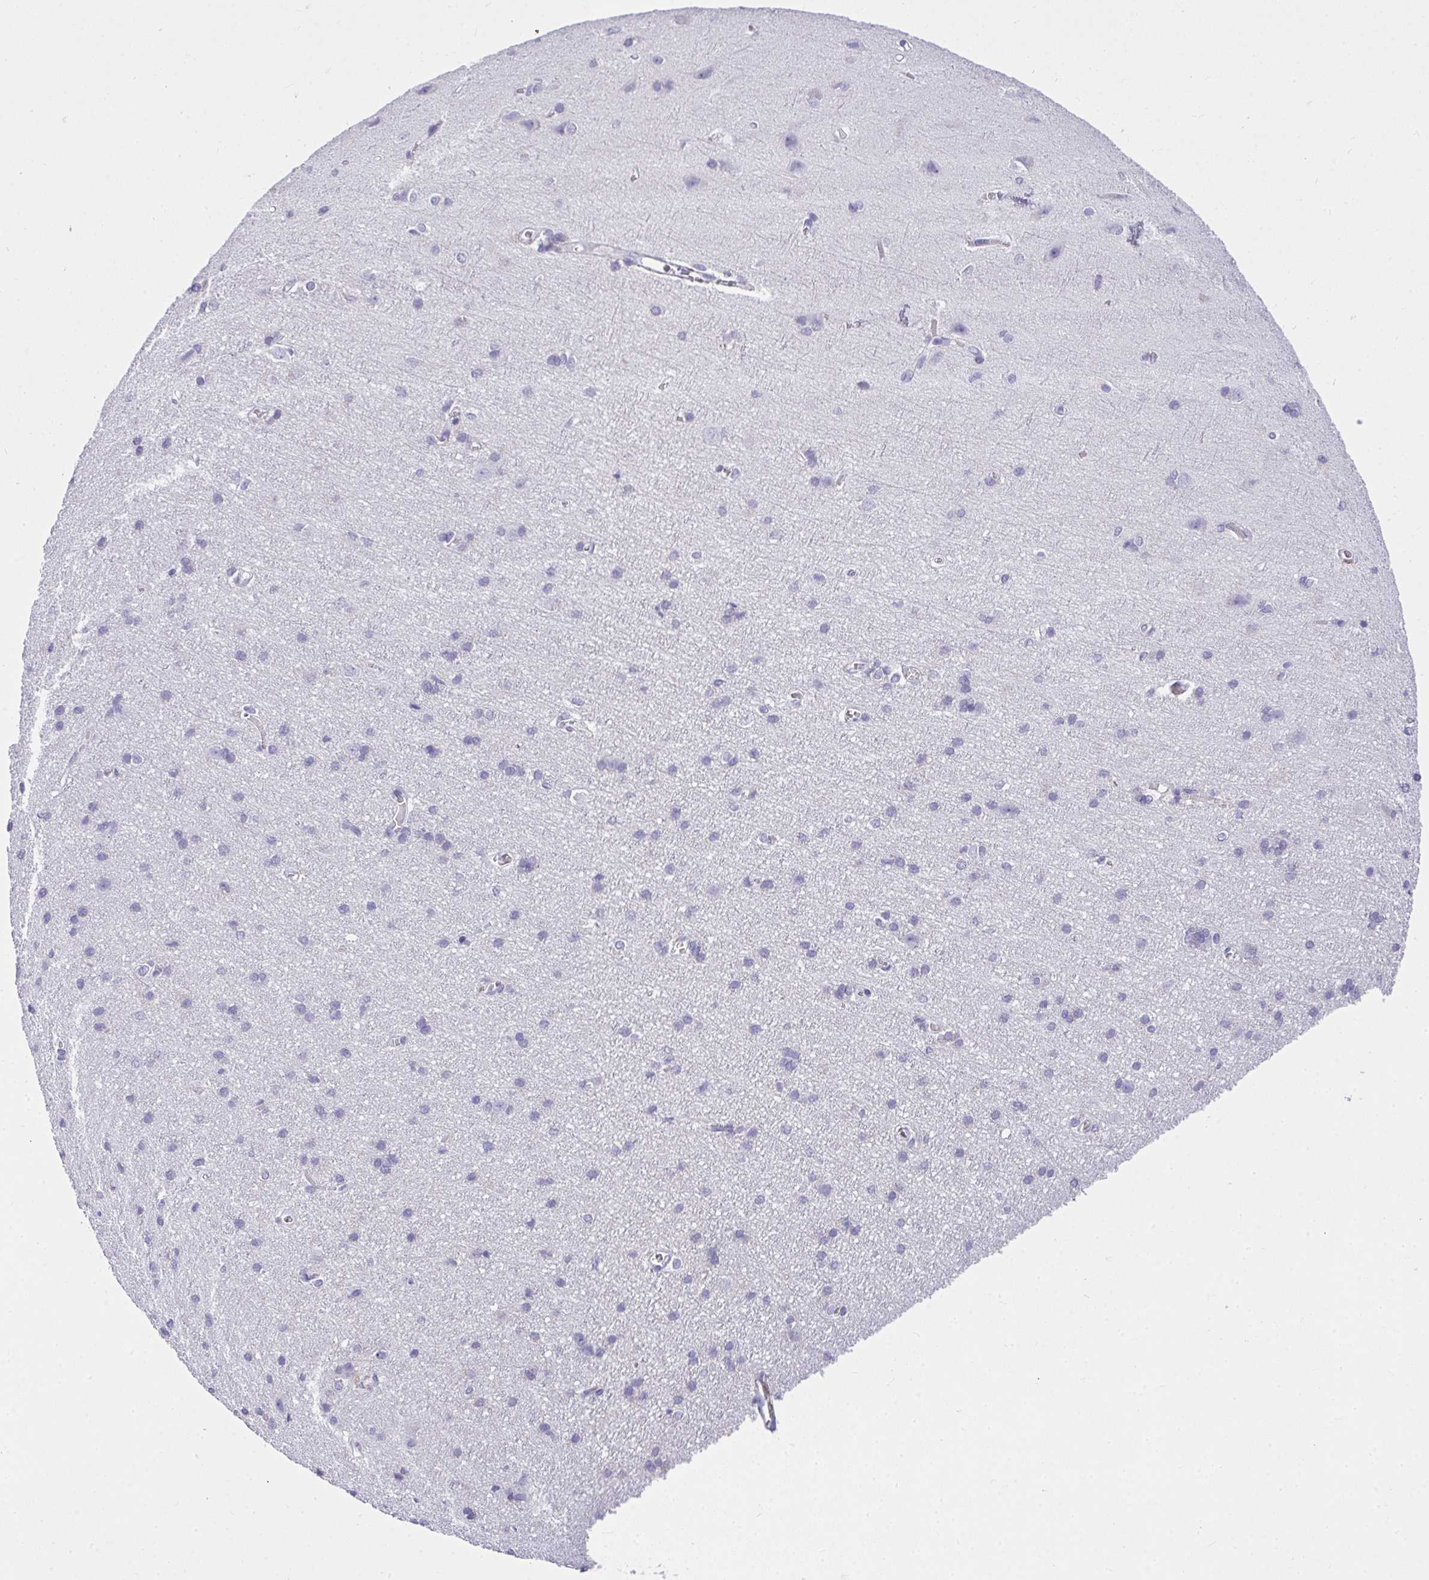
{"staining": {"intensity": "negative", "quantity": "none", "location": "none"}, "tissue": "cerebral cortex", "cell_type": "Endothelial cells", "image_type": "normal", "snomed": [{"axis": "morphology", "description": "Normal tissue, NOS"}, {"axis": "topography", "description": "Cerebral cortex"}], "caption": "This is an immunohistochemistry (IHC) micrograph of benign human cerebral cortex. There is no expression in endothelial cells.", "gene": "ADRA2C", "patient": {"sex": "male", "age": 37}}